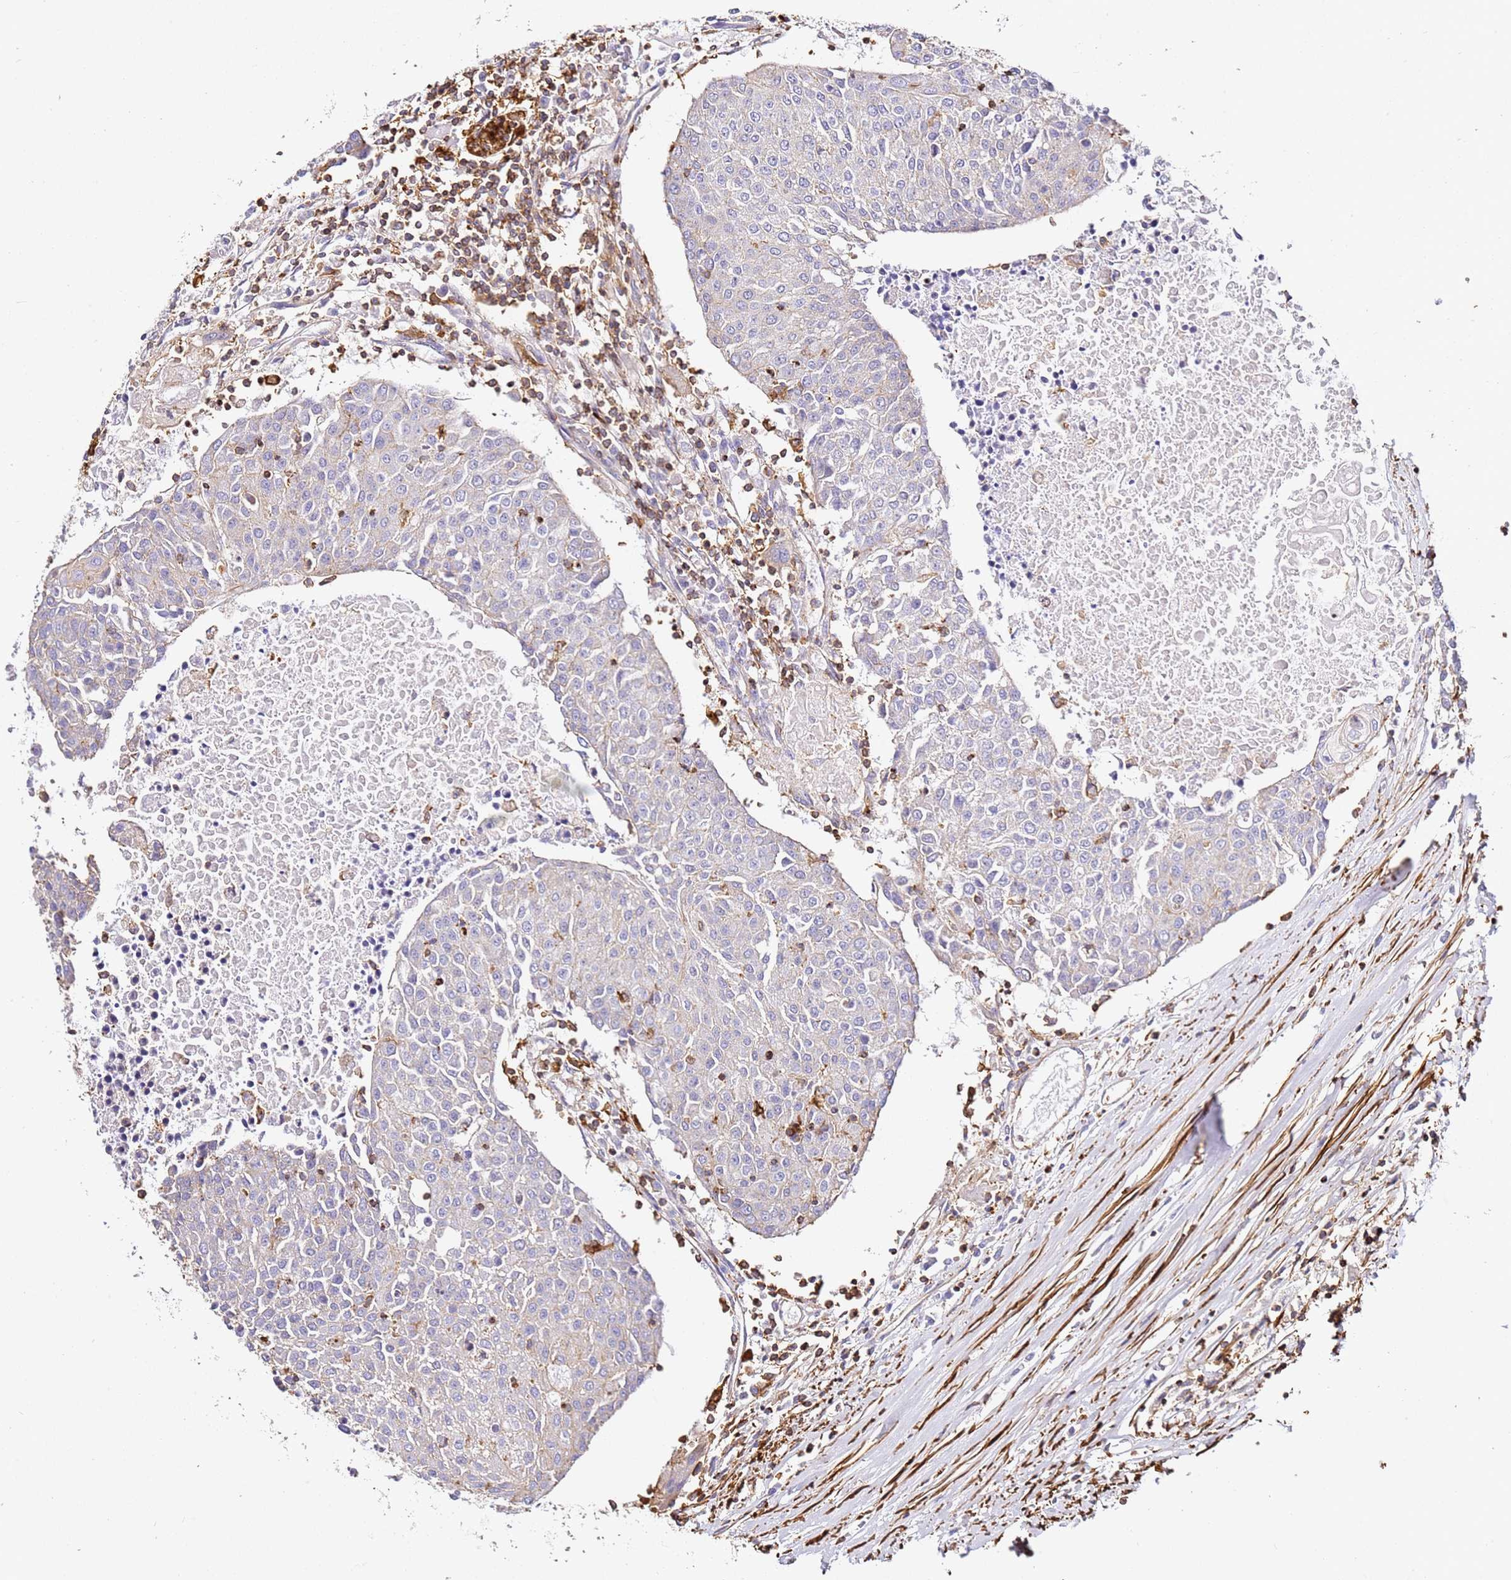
{"staining": {"intensity": "negative", "quantity": "none", "location": "none"}, "tissue": "urothelial cancer", "cell_type": "Tumor cells", "image_type": "cancer", "snomed": [{"axis": "morphology", "description": "Urothelial carcinoma, High grade"}, {"axis": "topography", "description": "Urinary bladder"}], "caption": "Urothelial carcinoma (high-grade) was stained to show a protein in brown. There is no significant staining in tumor cells.", "gene": "ZNF671", "patient": {"sex": "female", "age": 85}}